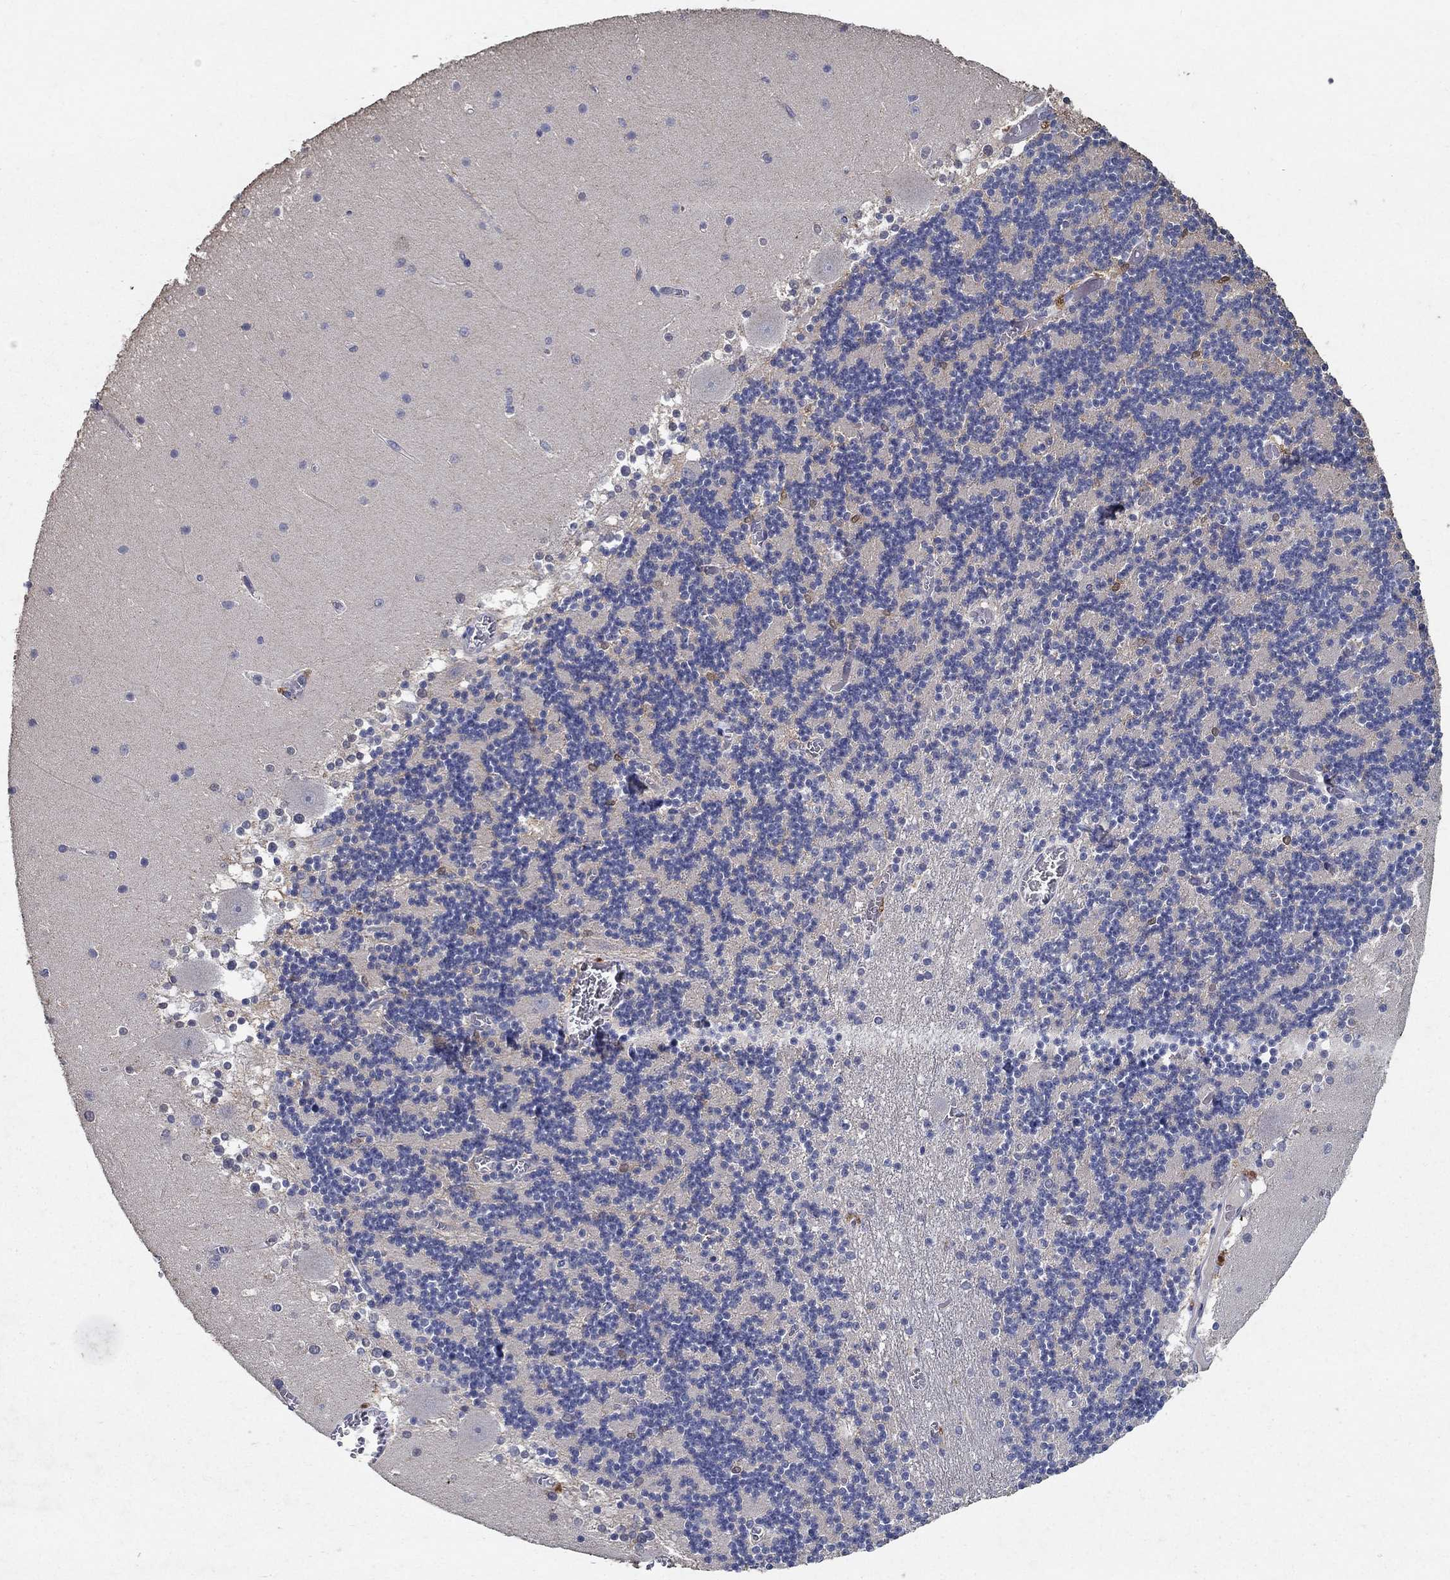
{"staining": {"intensity": "negative", "quantity": "none", "location": "none"}, "tissue": "cerebellum", "cell_type": "Cells in granular layer", "image_type": "normal", "snomed": [{"axis": "morphology", "description": "Normal tissue, NOS"}, {"axis": "topography", "description": "Cerebellum"}], "caption": "IHC micrograph of unremarkable cerebellum stained for a protein (brown), which displays no expression in cells in granular layer.", "gene": "PROZ", "patient": {"sex": "female", "age": 28}}